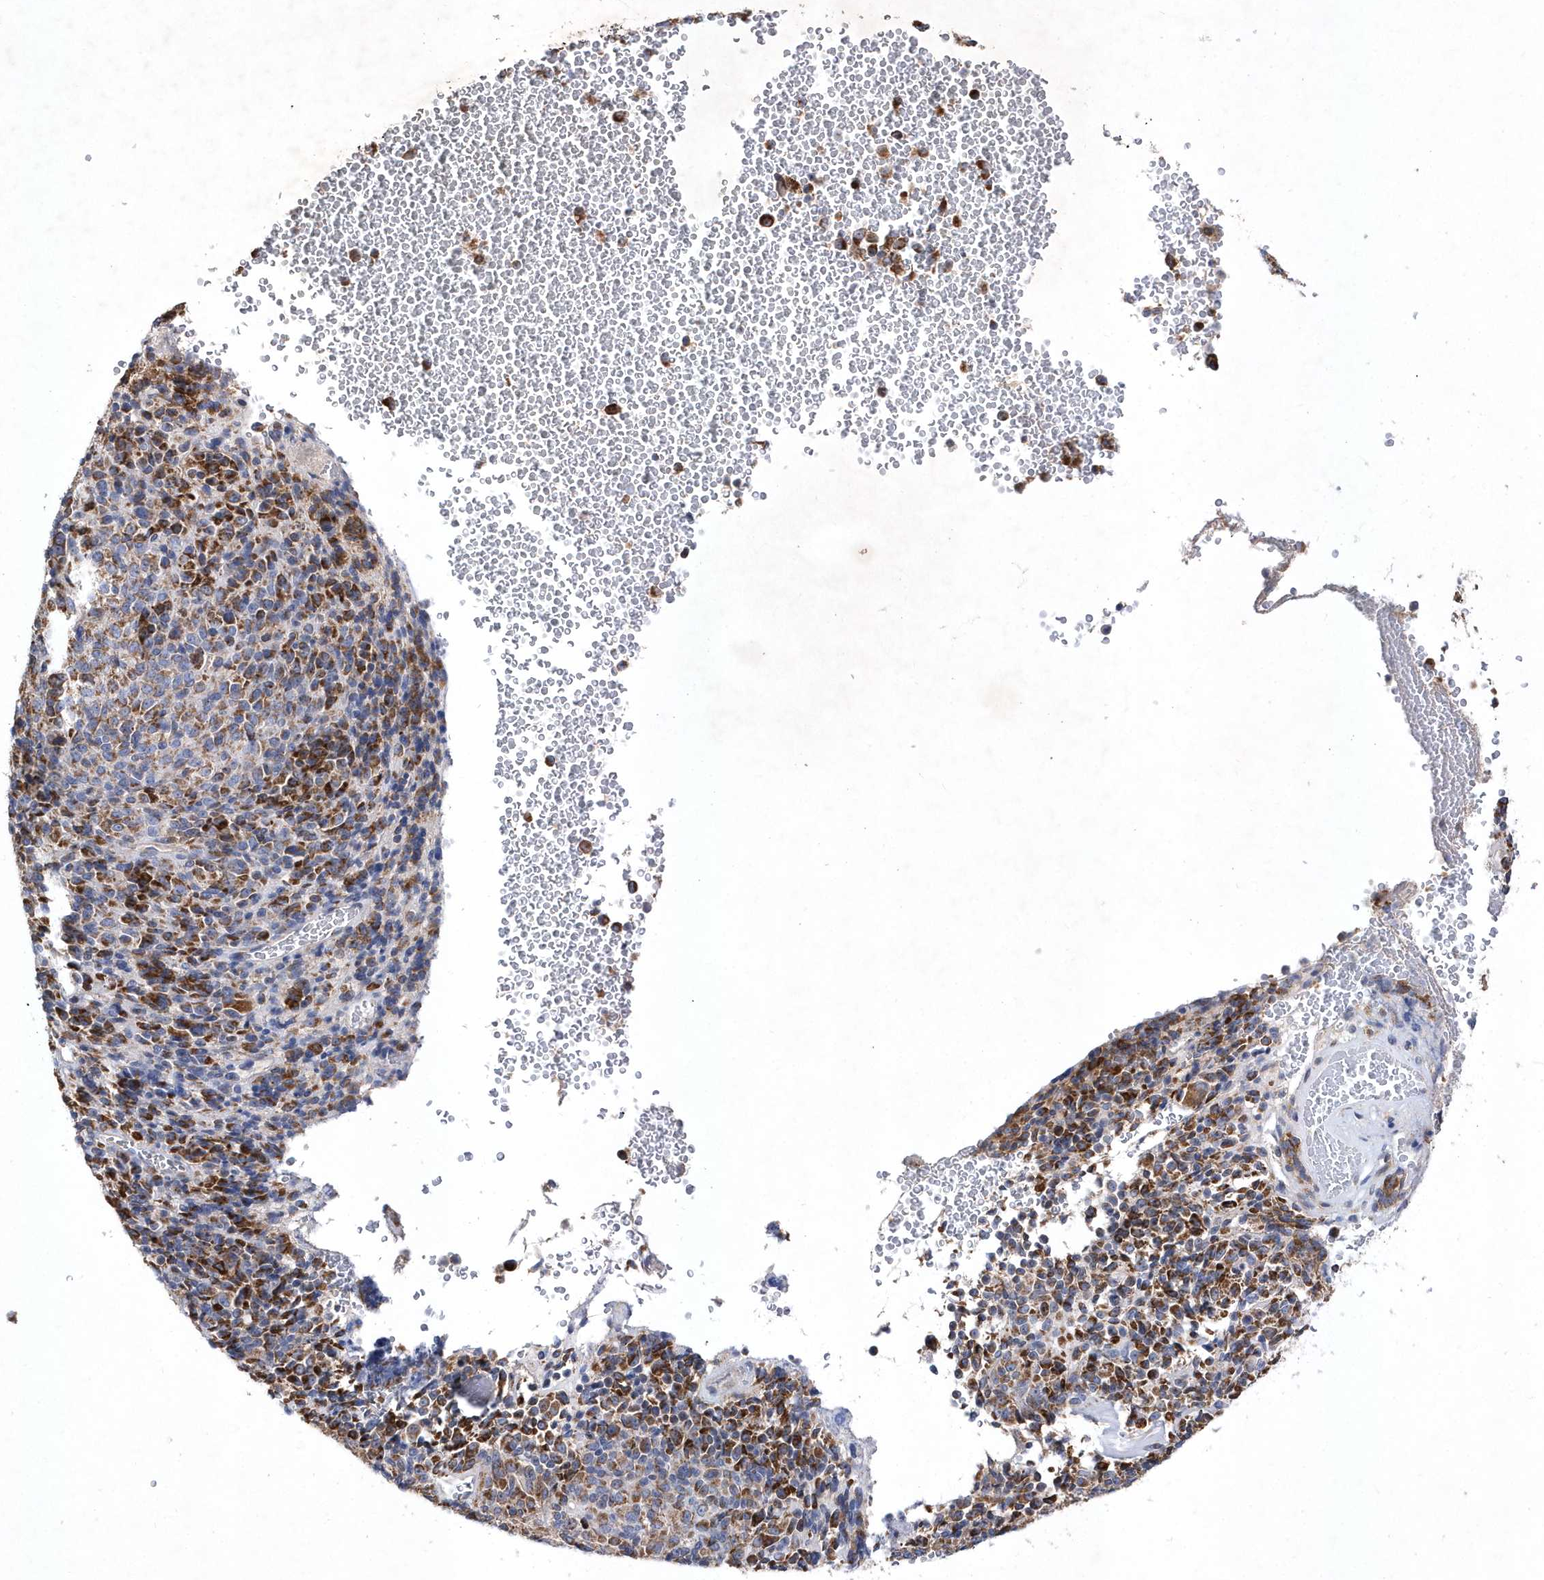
{"staining": {"intensity": "moderate", "quantity": ">75%", "location": "cytoplasmic/membranous"}, "tissue": "melanoma", "cell_type": "Tumor cells", "image_type": "cancer", "snomed": [{"axis": "morphology", "description": "Malignant melanoma, Metastatic site"}, {"axis": "topography", "description": "Brain"}], "caption": "IHC (DAB) staining of melanoma reveals moderate cytoplasmic/membranous protein positivity in approximately >75% of tumor cells. (DAB (3,3'-diaminobenzidine) IHC, brown staining for protein, blue staining for nuclei).", "gene": "METTL8", "patient": {"sex": "female", "age": 56}}